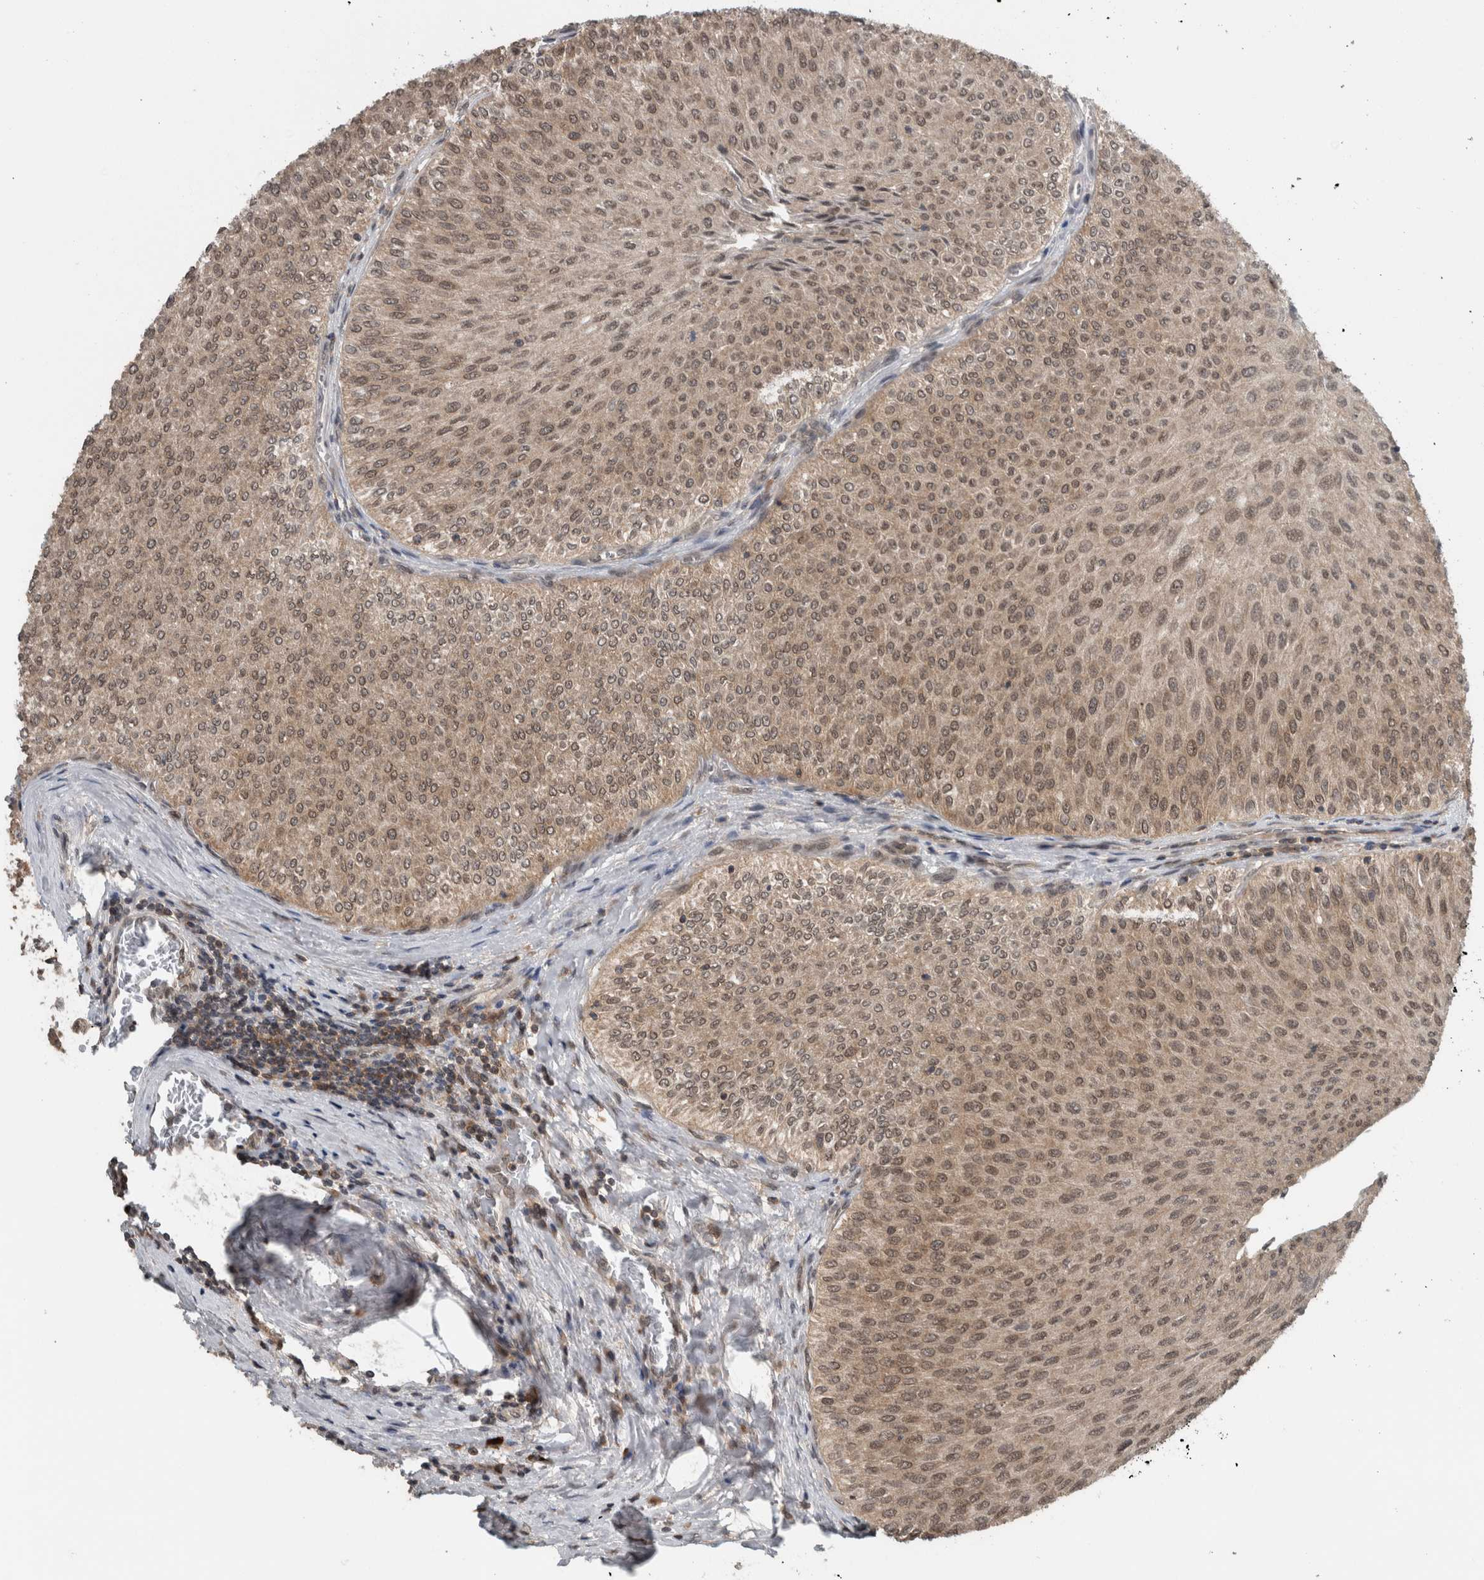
{"staining": {"intensity": "weak", "quantity": ">75%", "location": "cytoplasmic/membranous,nuclear"}, "tissue": "urothelial cancer", "cell_type": "Tumor cells", "image_type": "cancer", "snomed": [{"axis": "morphology", "description": "Urothelial carcinoma, Low grade"}, {"axis": "topography", "description": "Urinary bladder"}], "caption": "This micrograph displays urothelial carcinoma (low-grade) stained with immunohistochemistry (IHC) to label a protein in brown. The cytoplasmic/membranous and nuclear of tumor cells show weak positivity for the protein. Nuclei are counter-stained blue.", "gene": "SPAG7", "patient": {"sex": "male", "age": 78}}